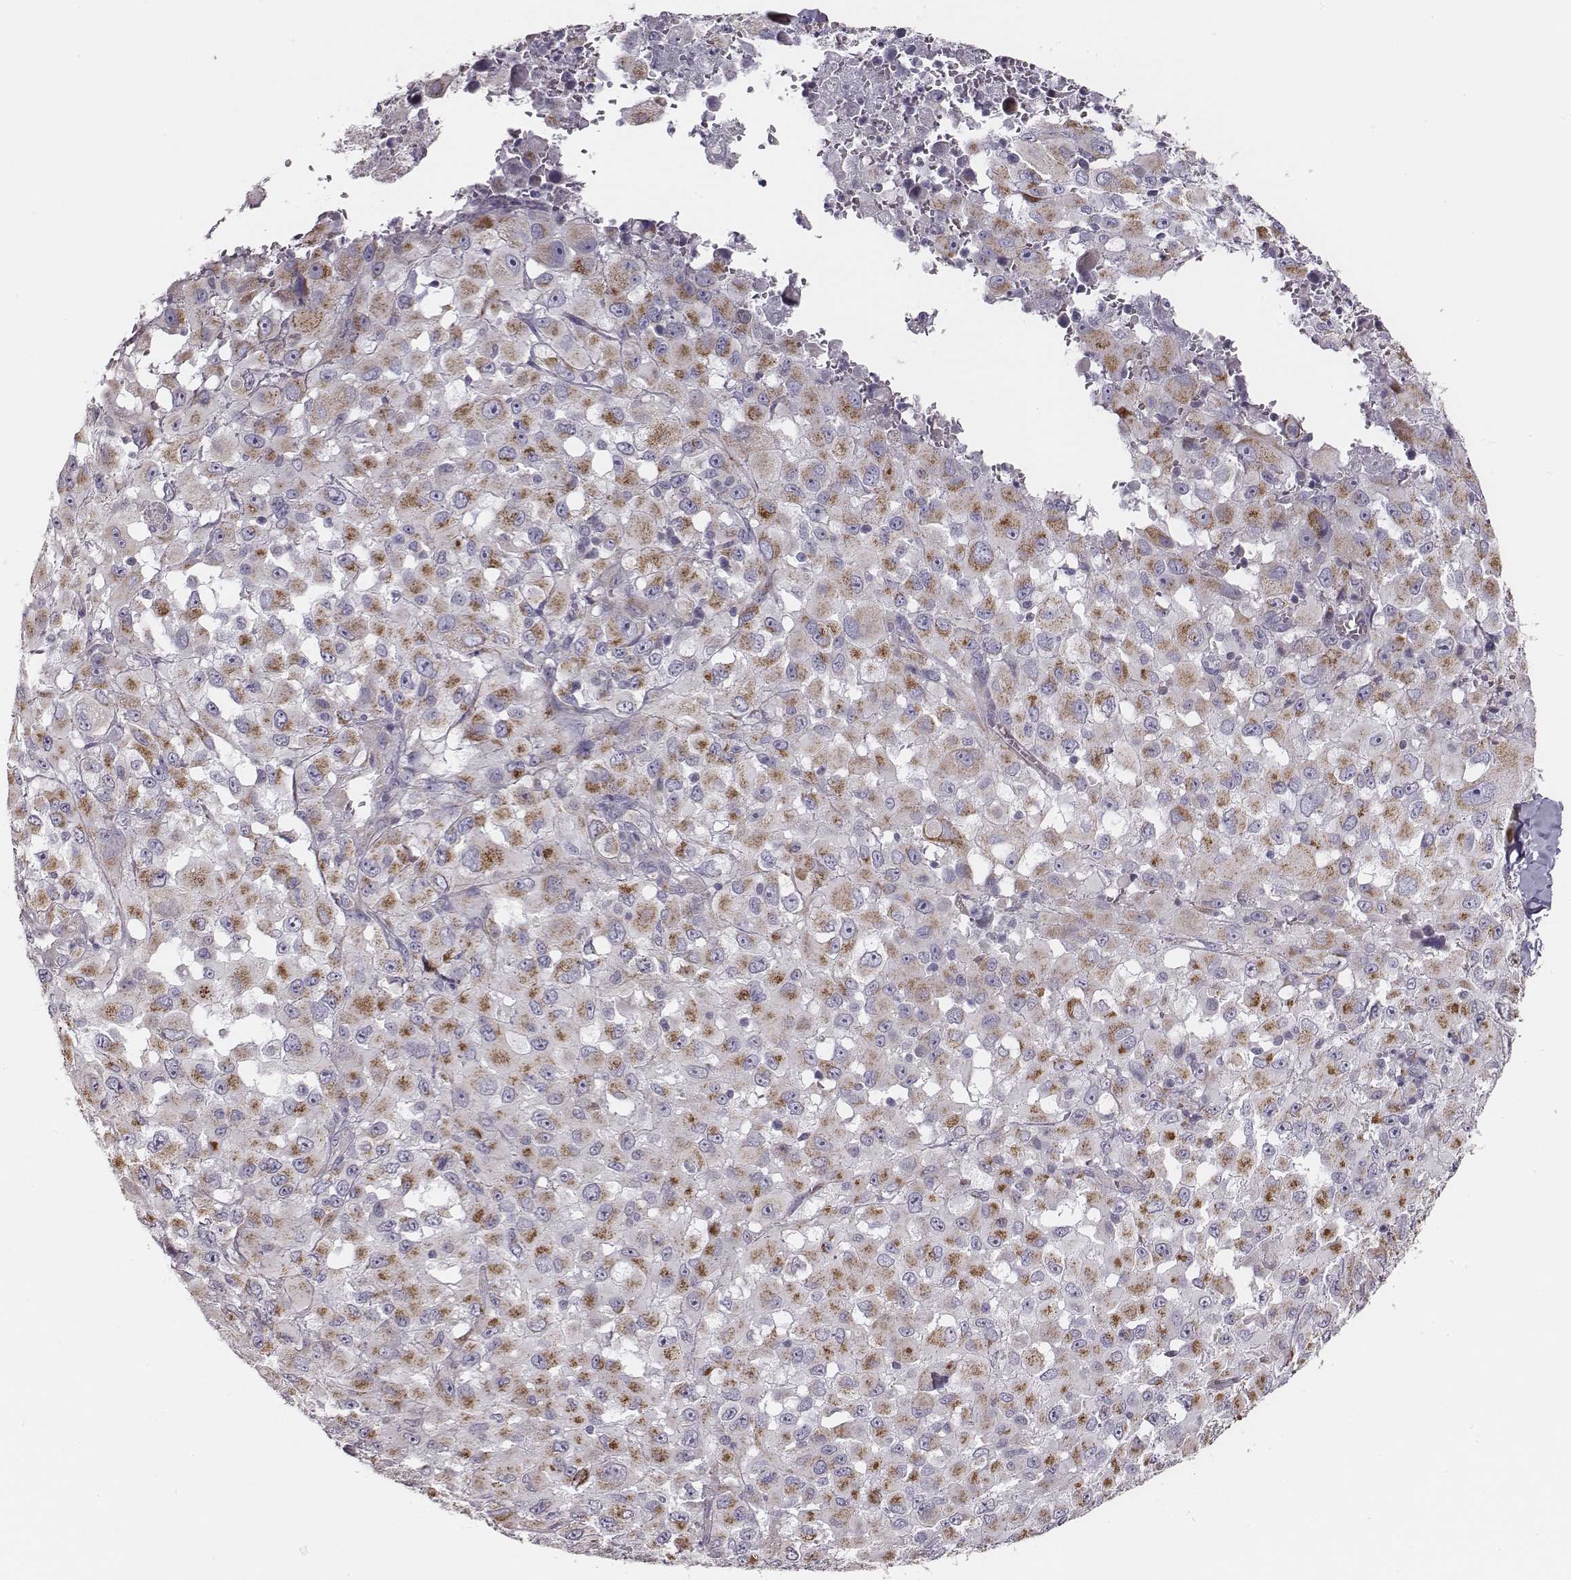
{"staining": {"intensity": "moderate", "quantity": ">75%", "location": "cytoplasmic/membranous"}, "tissue": "melanoma", "cell_type": "Tumor cells", "image_type": "cancer", "snomed": [{"axis": "morphology", "description": "Malignant melanoma, Metastatic site"}, {"axis": "topography", "description": "Lymph node"}], "caption": "Moderate cytoplasmic/membranous positivity for a protein is appreciated in about >75% of tumor cells of melanoma using IHC.", "gene": "UBL4B", "patient": {"sex": "male", "age": 50}}